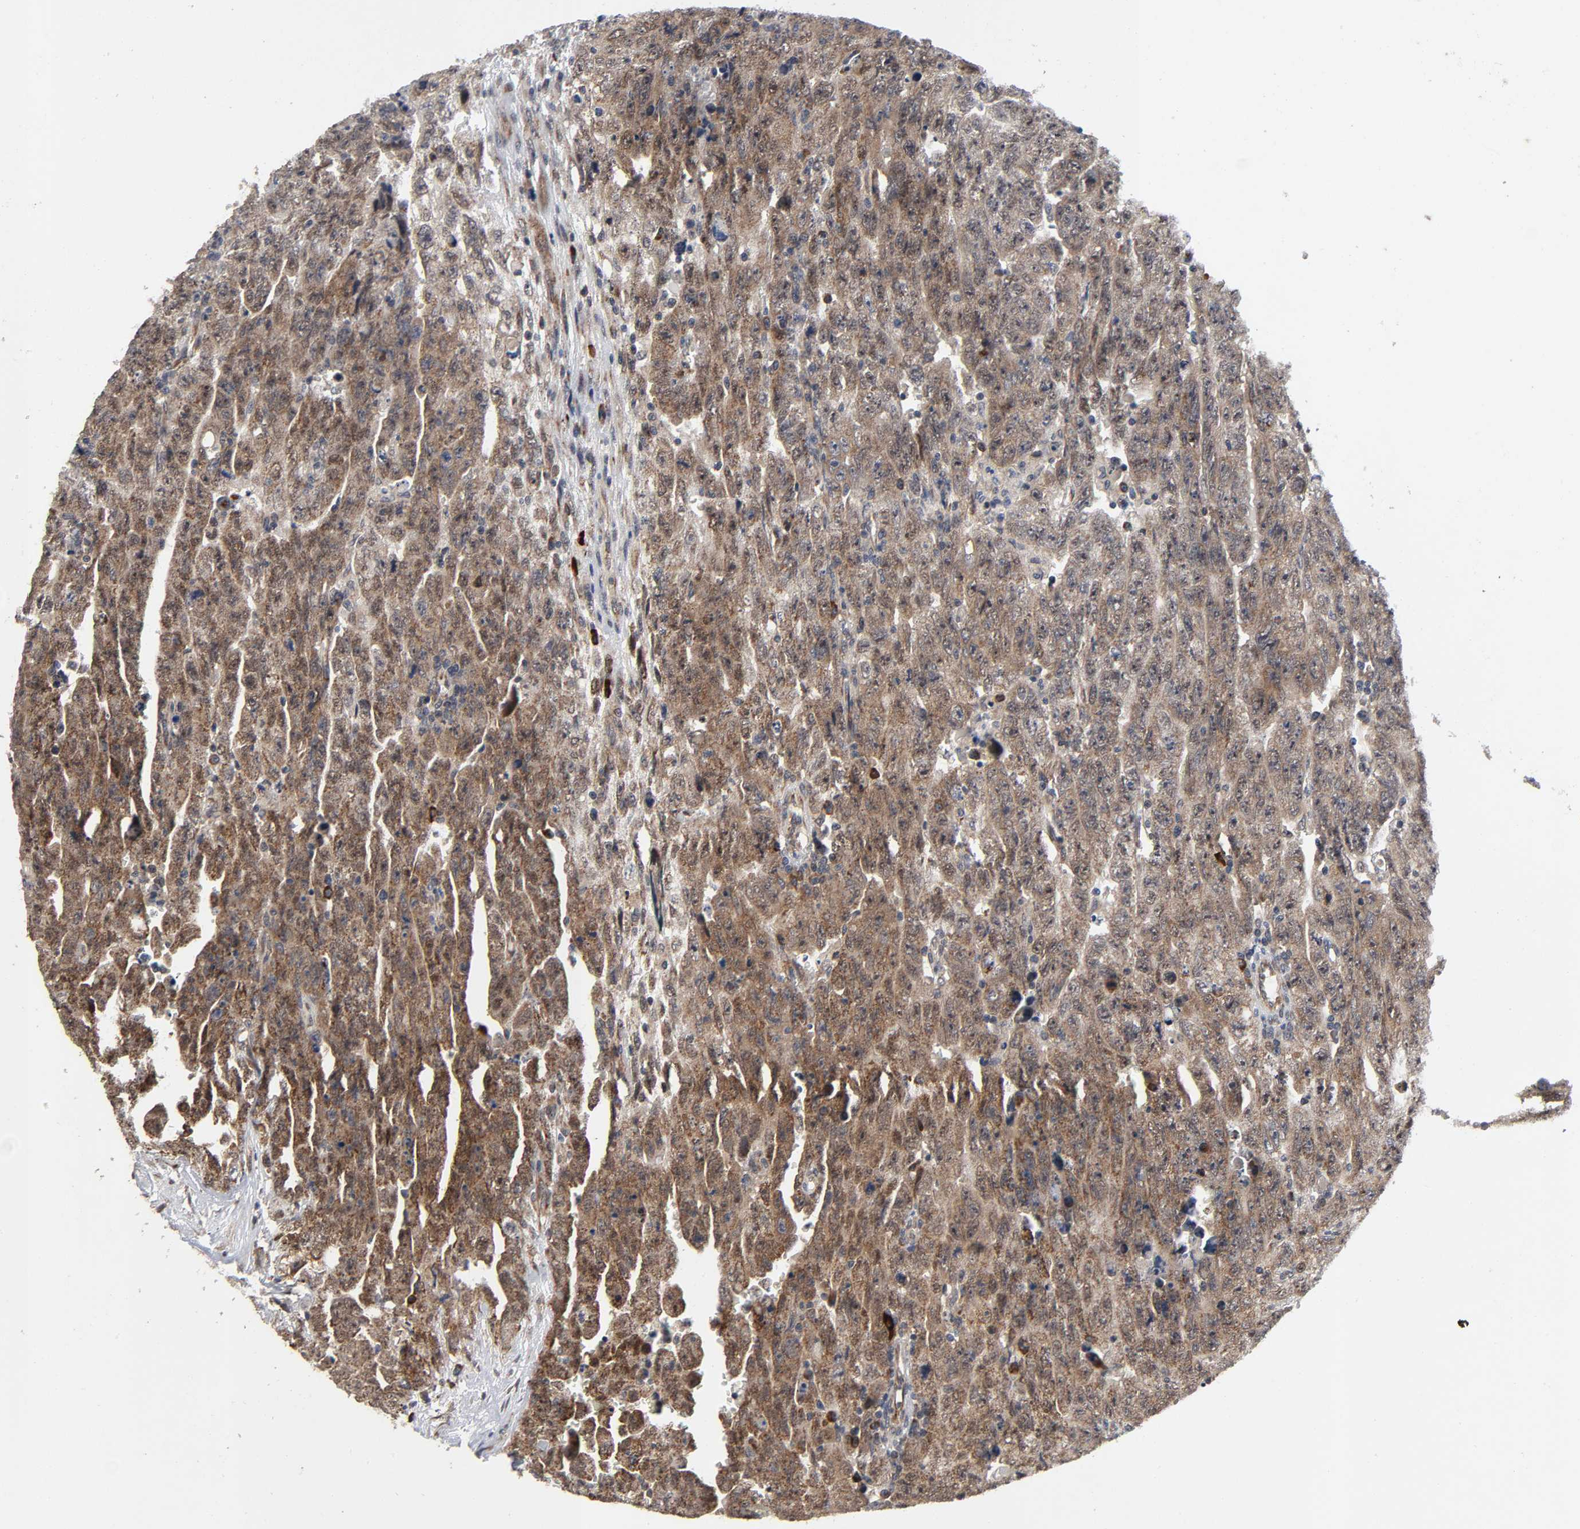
{"staining": {"intensity": "moderate", "quantity": ">75%", "location": "cytoplasmic/membranous"}, "tissue": "testis cancer", "cell_type": "Tumor cells", "image_type": "cancer", "snomed": [{"axis": "morphology", "description": "Carcinoma, Embryonal, NOS"}, {"axis": "topography", "description": "Testis"}], "caption": "DAB (3,3'-diaminobenzidine) immunohistochemical staining of human testis embryonal carcinoma demonstrates moderate cytoplasmic/membranous protein staining in about >75% of tumor cells.", "gene": "SLC30A9", "patient": {"sex": "male", "age": 28}}